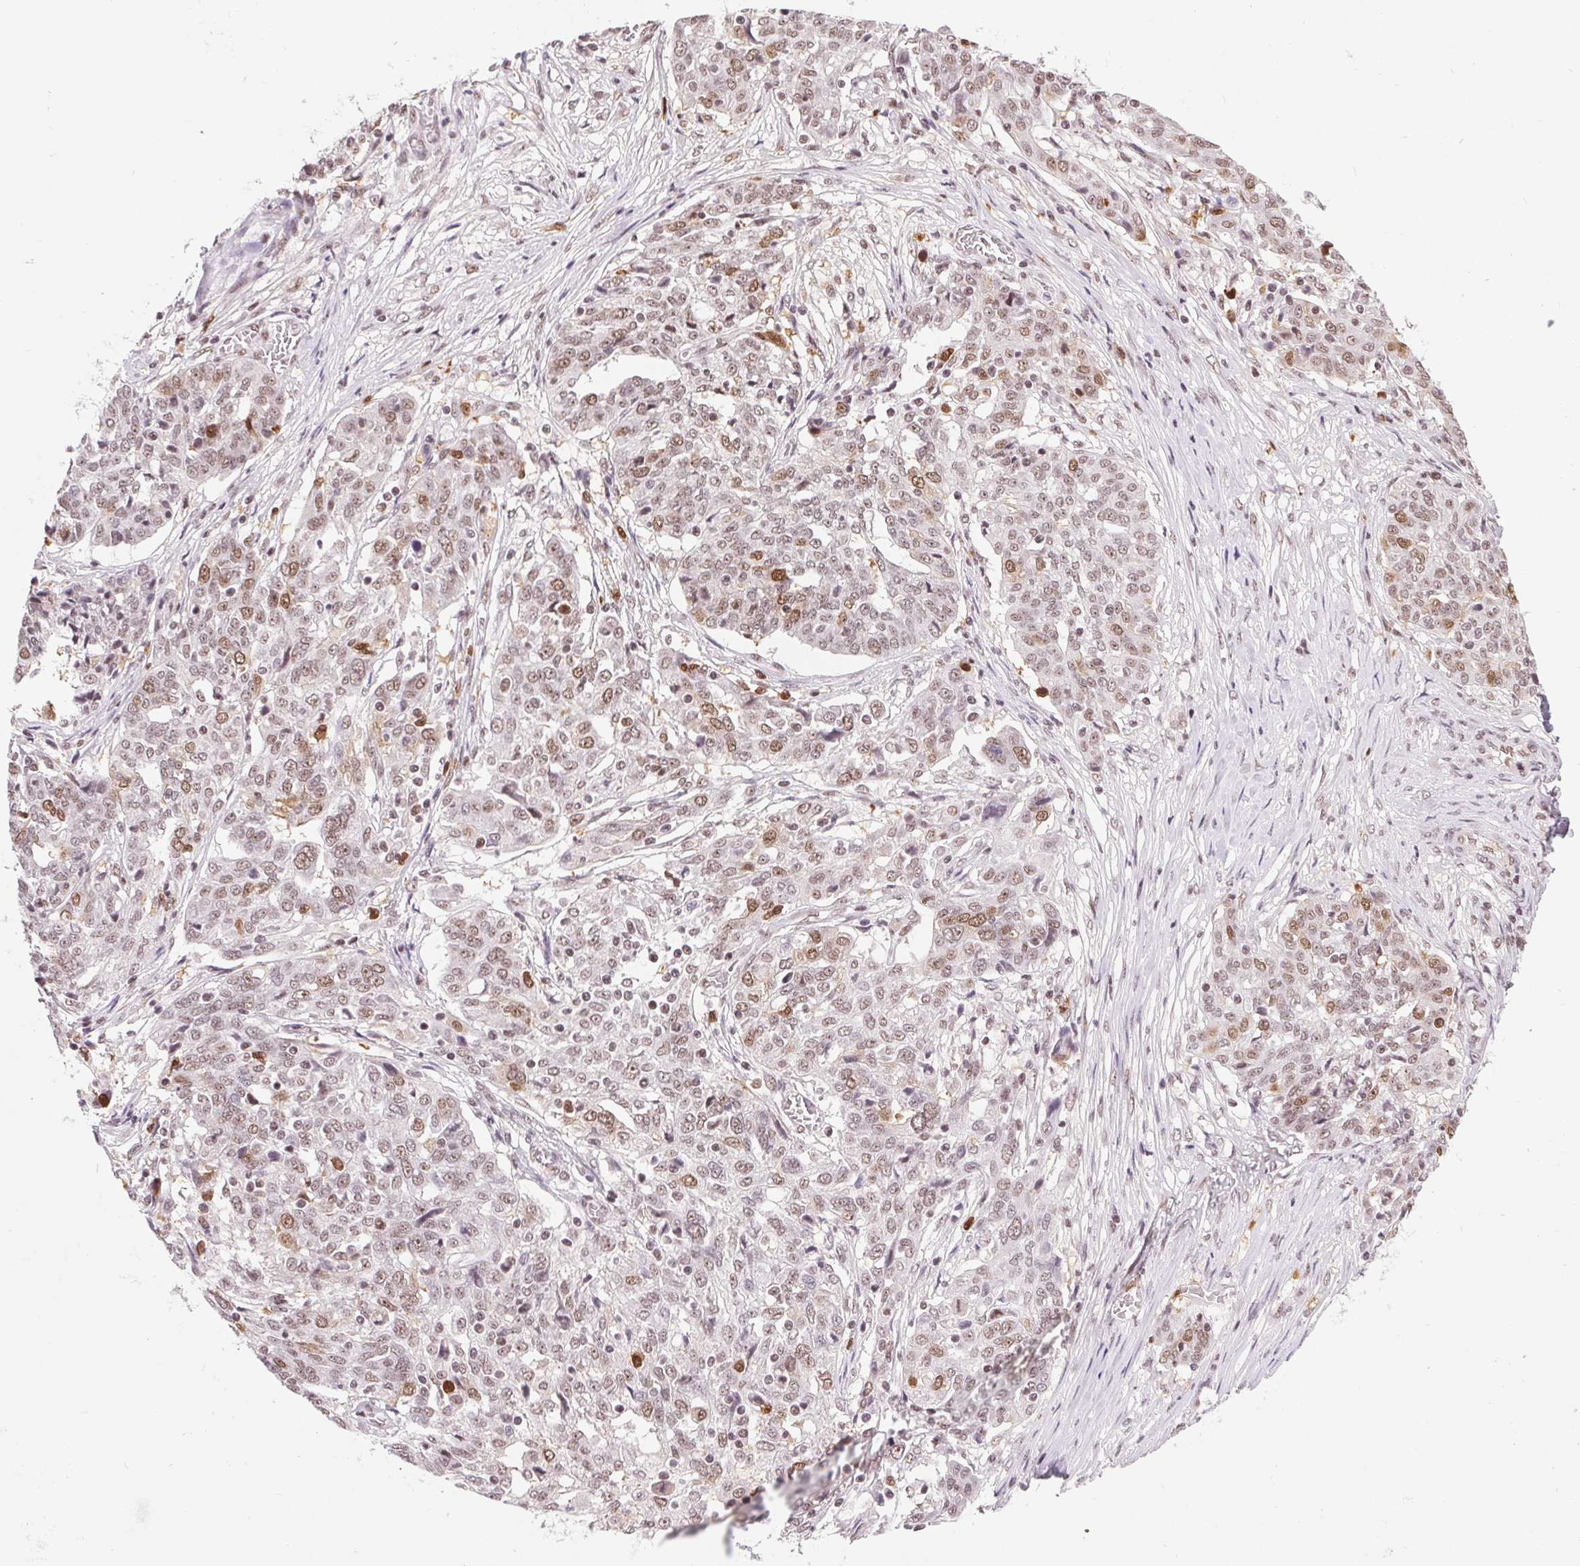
{"staining": {"intensity": "moderate", "quantity": ">75%", "location": "nuclear"}, "tissue": "ovarian cancer", "cell_type": "Tumor cells", "image_type": "cancer", "snomed": [{"axis": "morphology", "description": "Cystadenocarcinoma, serous, NOS"}, {"axis": "topography", "description": "Ovary"}], "caption": "Tumor cells reveal medium levels of moderate nuclear positivity in approximately >75% of cells in ovarian cancer (serous cystadenocarcinoma). (Brightfield microscopy of DAB IHC at high magnification).", "gene": "CD2BP2", "patient": {"sex": "female", "age": 67}}